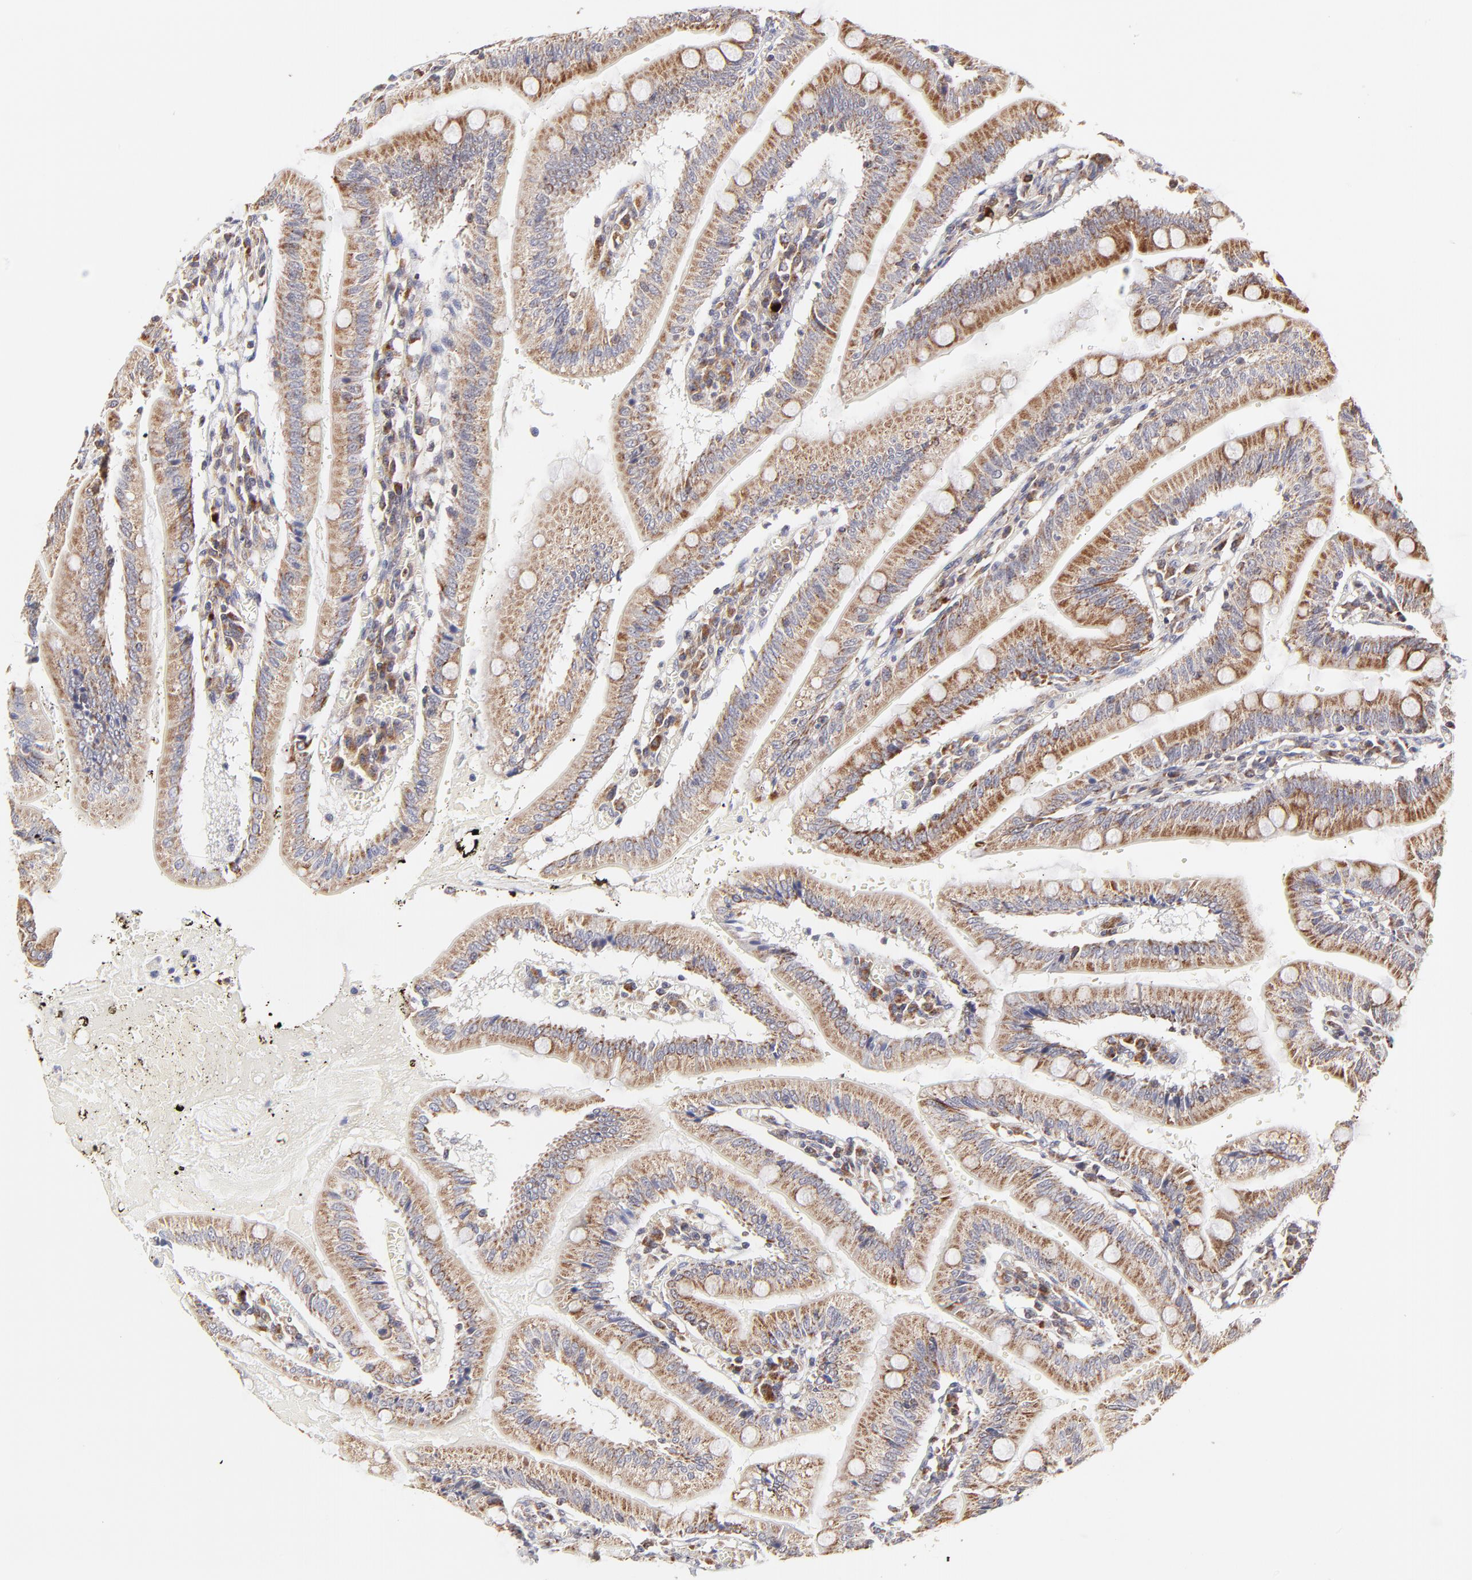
{"staining": {"intensity": "moderate", "quantity": ">75%", "location": "cytoplasmic/membranous"}, "tissue": "small intestine", "cell_type": "Glandular cells", "image_type": "normal", "snomed": [{"axis": "morphology", "description": "Normal tissue, NOS"}, {"axis": "topography", "description": "Small intestine"}], "caption": "Brown immunohistochemical staining in unremarkable small intestine shows moderate cytoplasmic/membranous positivity in about >75% of glandular cells. (IHC, brightfield microscopy, high magnification).", "gene": "MAP2K7", "patient": {"sex": "male", "age": 71}}